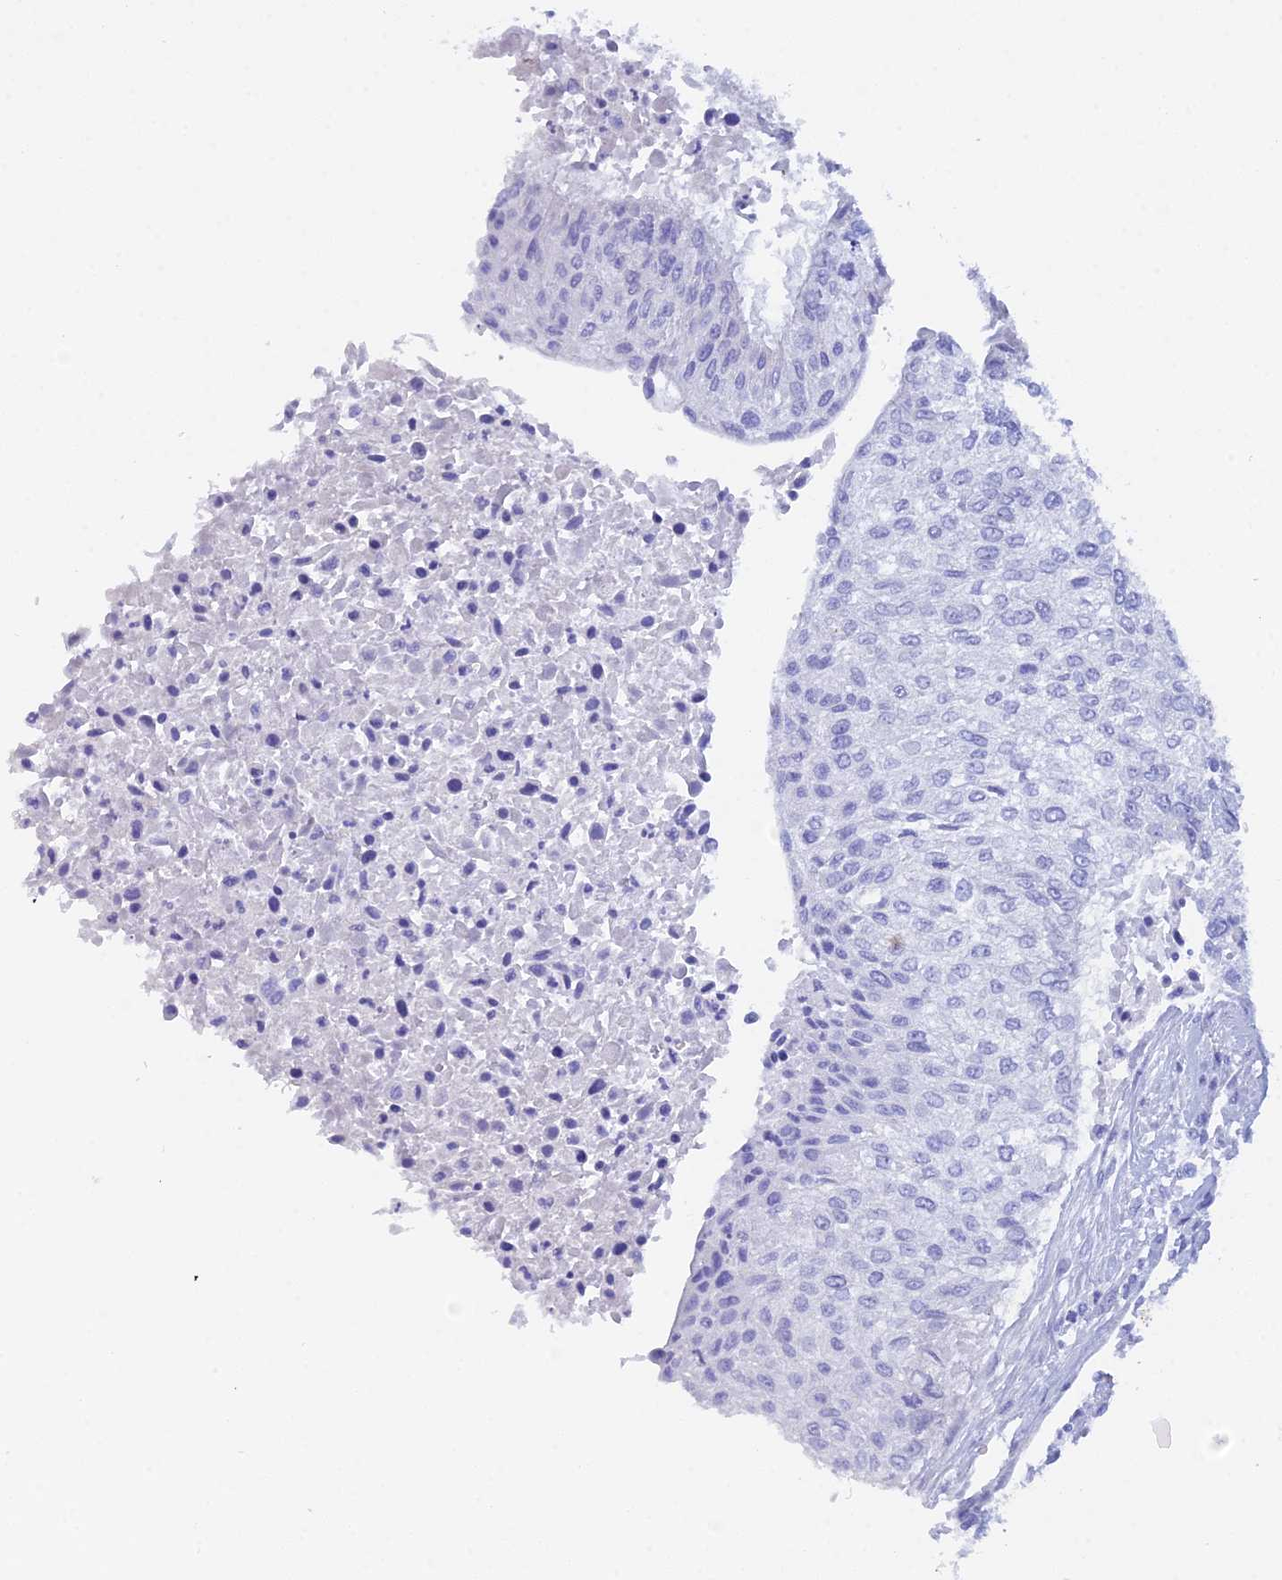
{"staining": {"intensity": "negative", "quantity": "none", "location": "none"}, "tissue": "urothelial cancer", "cell_type": "Tumor cells", "image_type": "cancer", "snomed": [{"axis": "morphology", "description": "Urothelial carcinoma, High grade"}, {"axis": "topography", "description": "Urinary bladder"}], "caption": "Immunohistochemistry of high-grade urothelial carcinoma exhibits no staining in tumor cells.", "gene": "REG1A", "patient": {"sex": "male", "age": 35}}